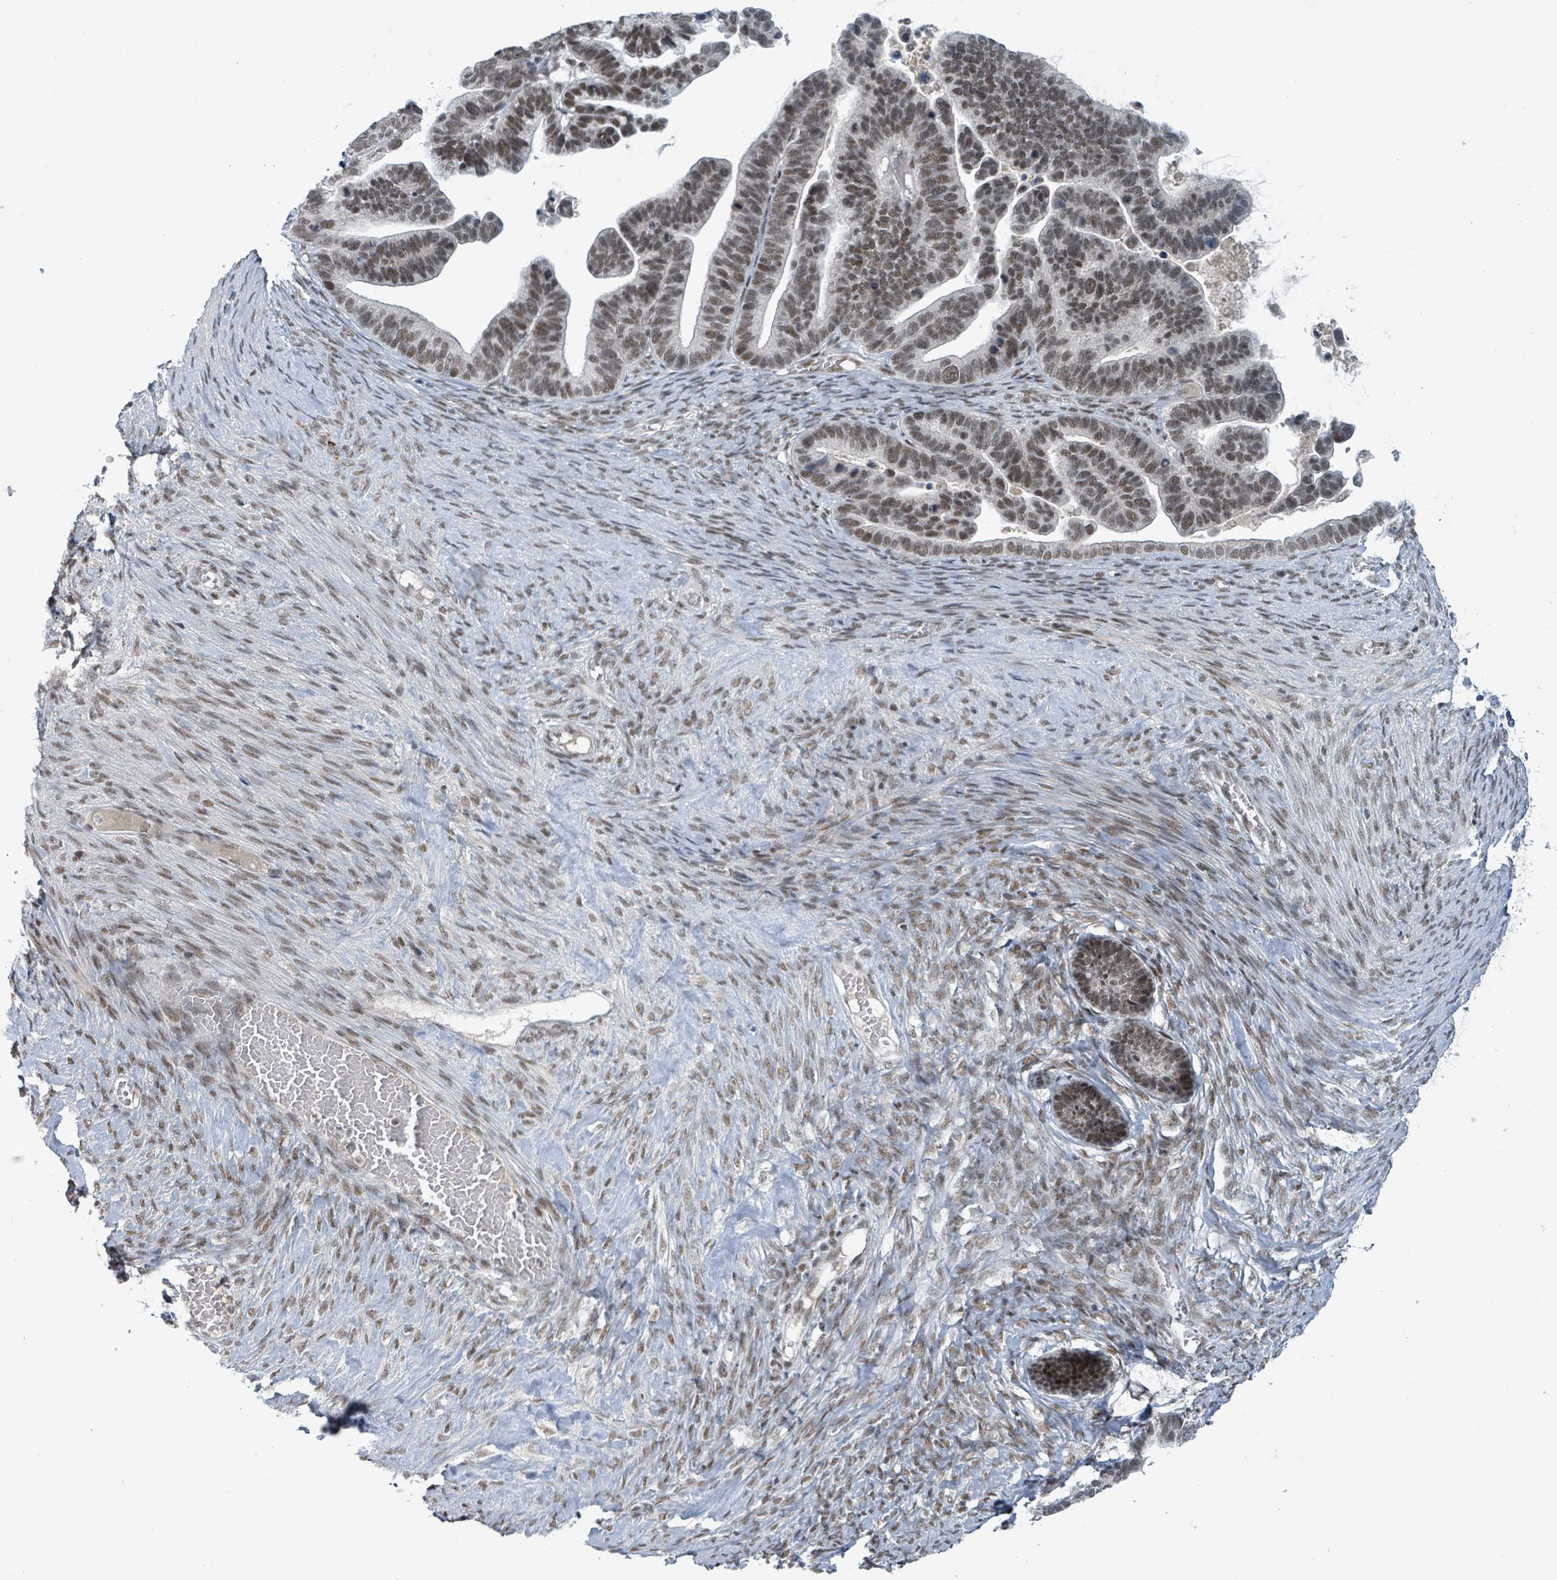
{"staining": {"intensity": "moderate", "quantity": ">75%", "location": "nuclear"}, "tissue": "ovarian cancer", "cell_type": "Tumor cells", "image_type": "cancer", "snomed": [{"axis": "morphology", "description": "Cystadenocarcinoma, serous, NOS"}, {"axis": "topography", "description": "Ovary"}], "caption": "Protein expression analysis of human ovarian cancer reveals moderate nuclear staining in about >75% of tumor cells.", "gene": "BANP", "patient": {"sex": "female", "age": 56}}